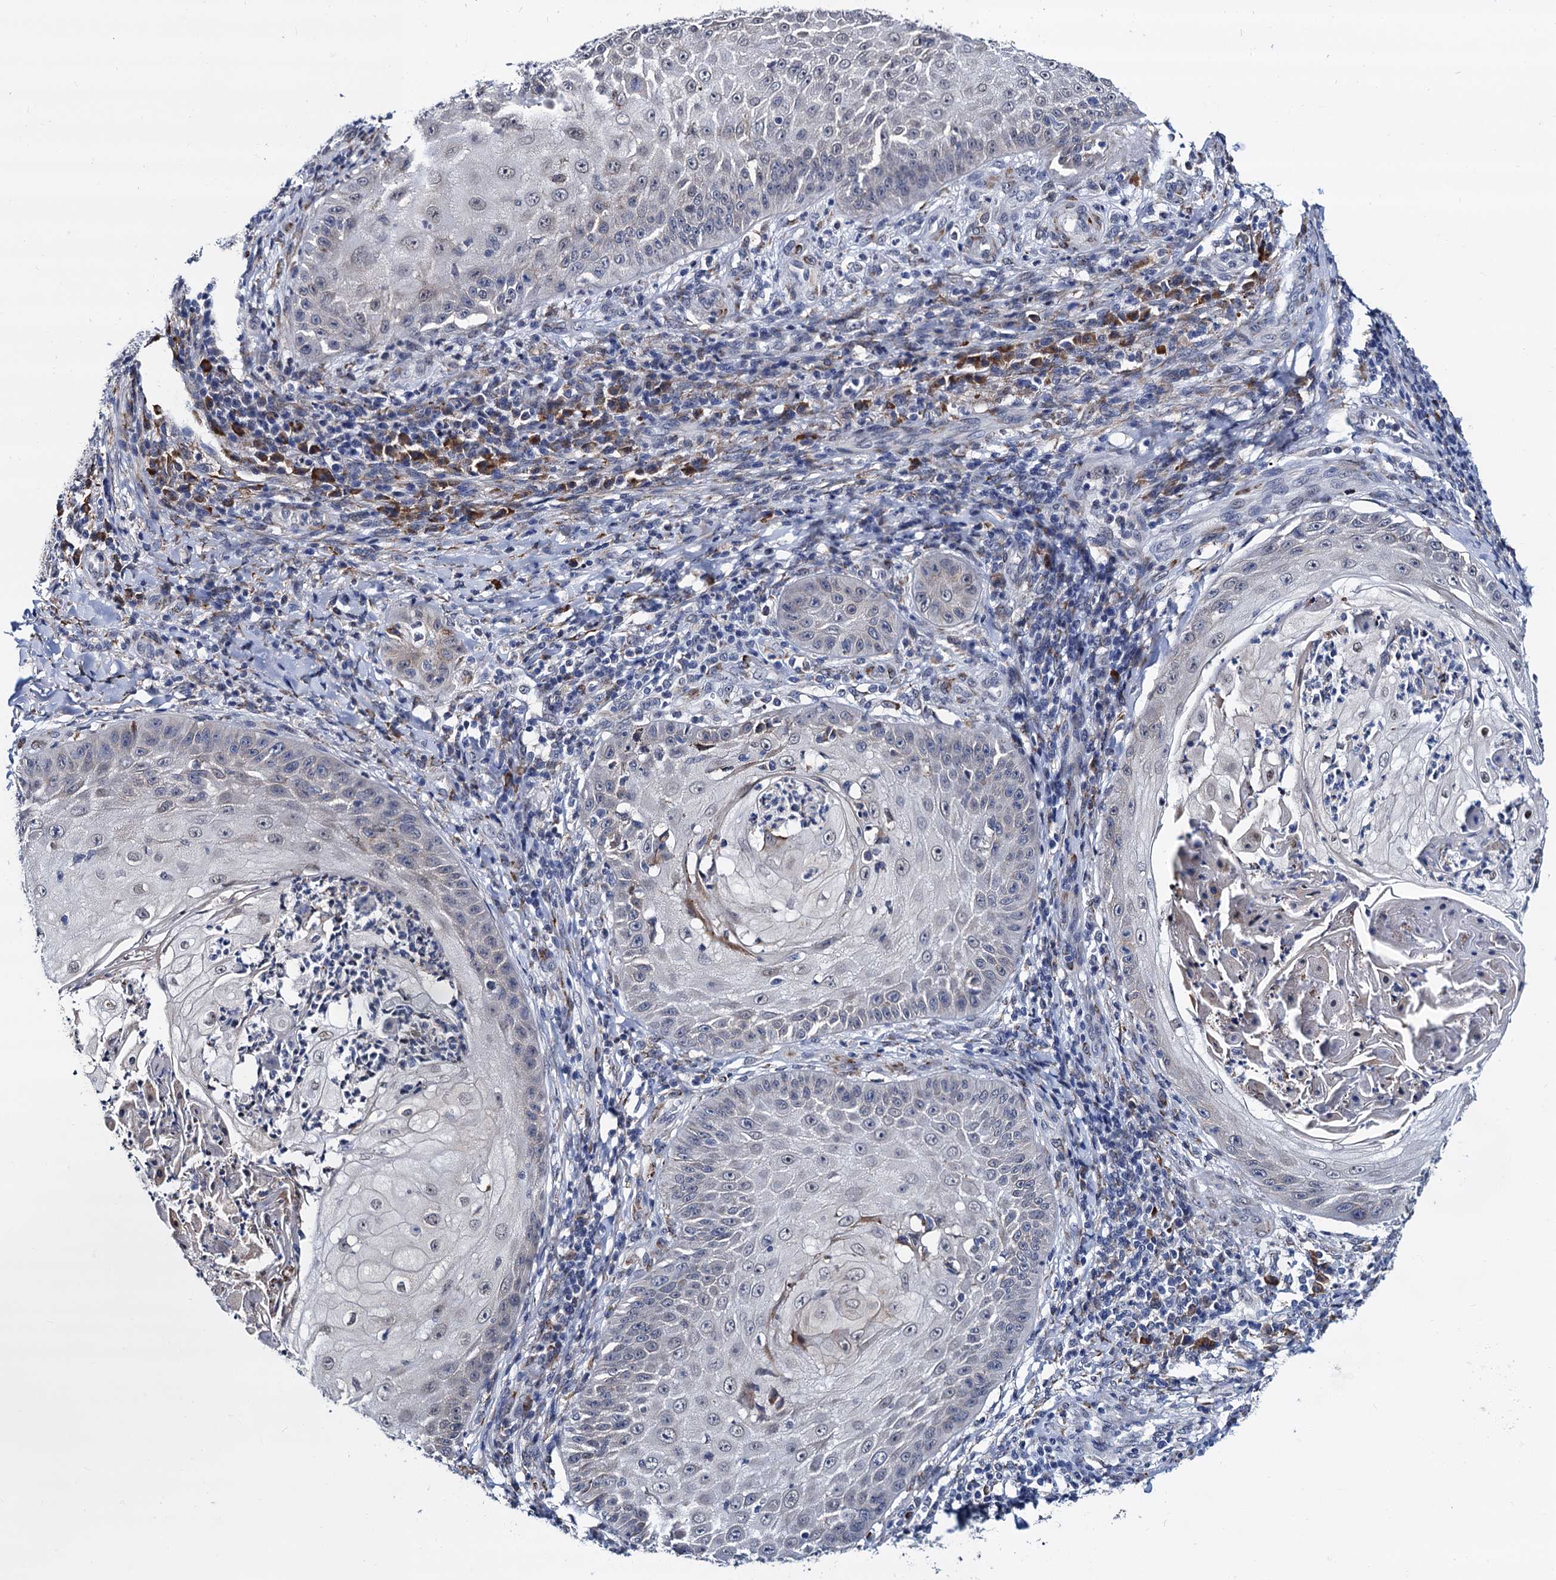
{"staining": {"intensity": "negative", "quantity": "none", "location": "none"}, "tissue": "skin cancer", "cell_type": "Tumor cells", "image_type": "cancer", "snomed": [{"axis": "morphology", "description": "Squamous cell carcinoma, NOS"}, {"axis": "topography", "description": "Skin"}], "caption": "The immunohistochemistry (IHC) photomicrograph has no significant expression in tumor cells of skin cancer (squamous cell carcinoma) tissue. (DAB (3,3'-diaminobenzidine) immunohistochemistry with hematoxylin counter stain).", "gene": "SLC7A10", "patient": {"sex": "male", "age": 70}}